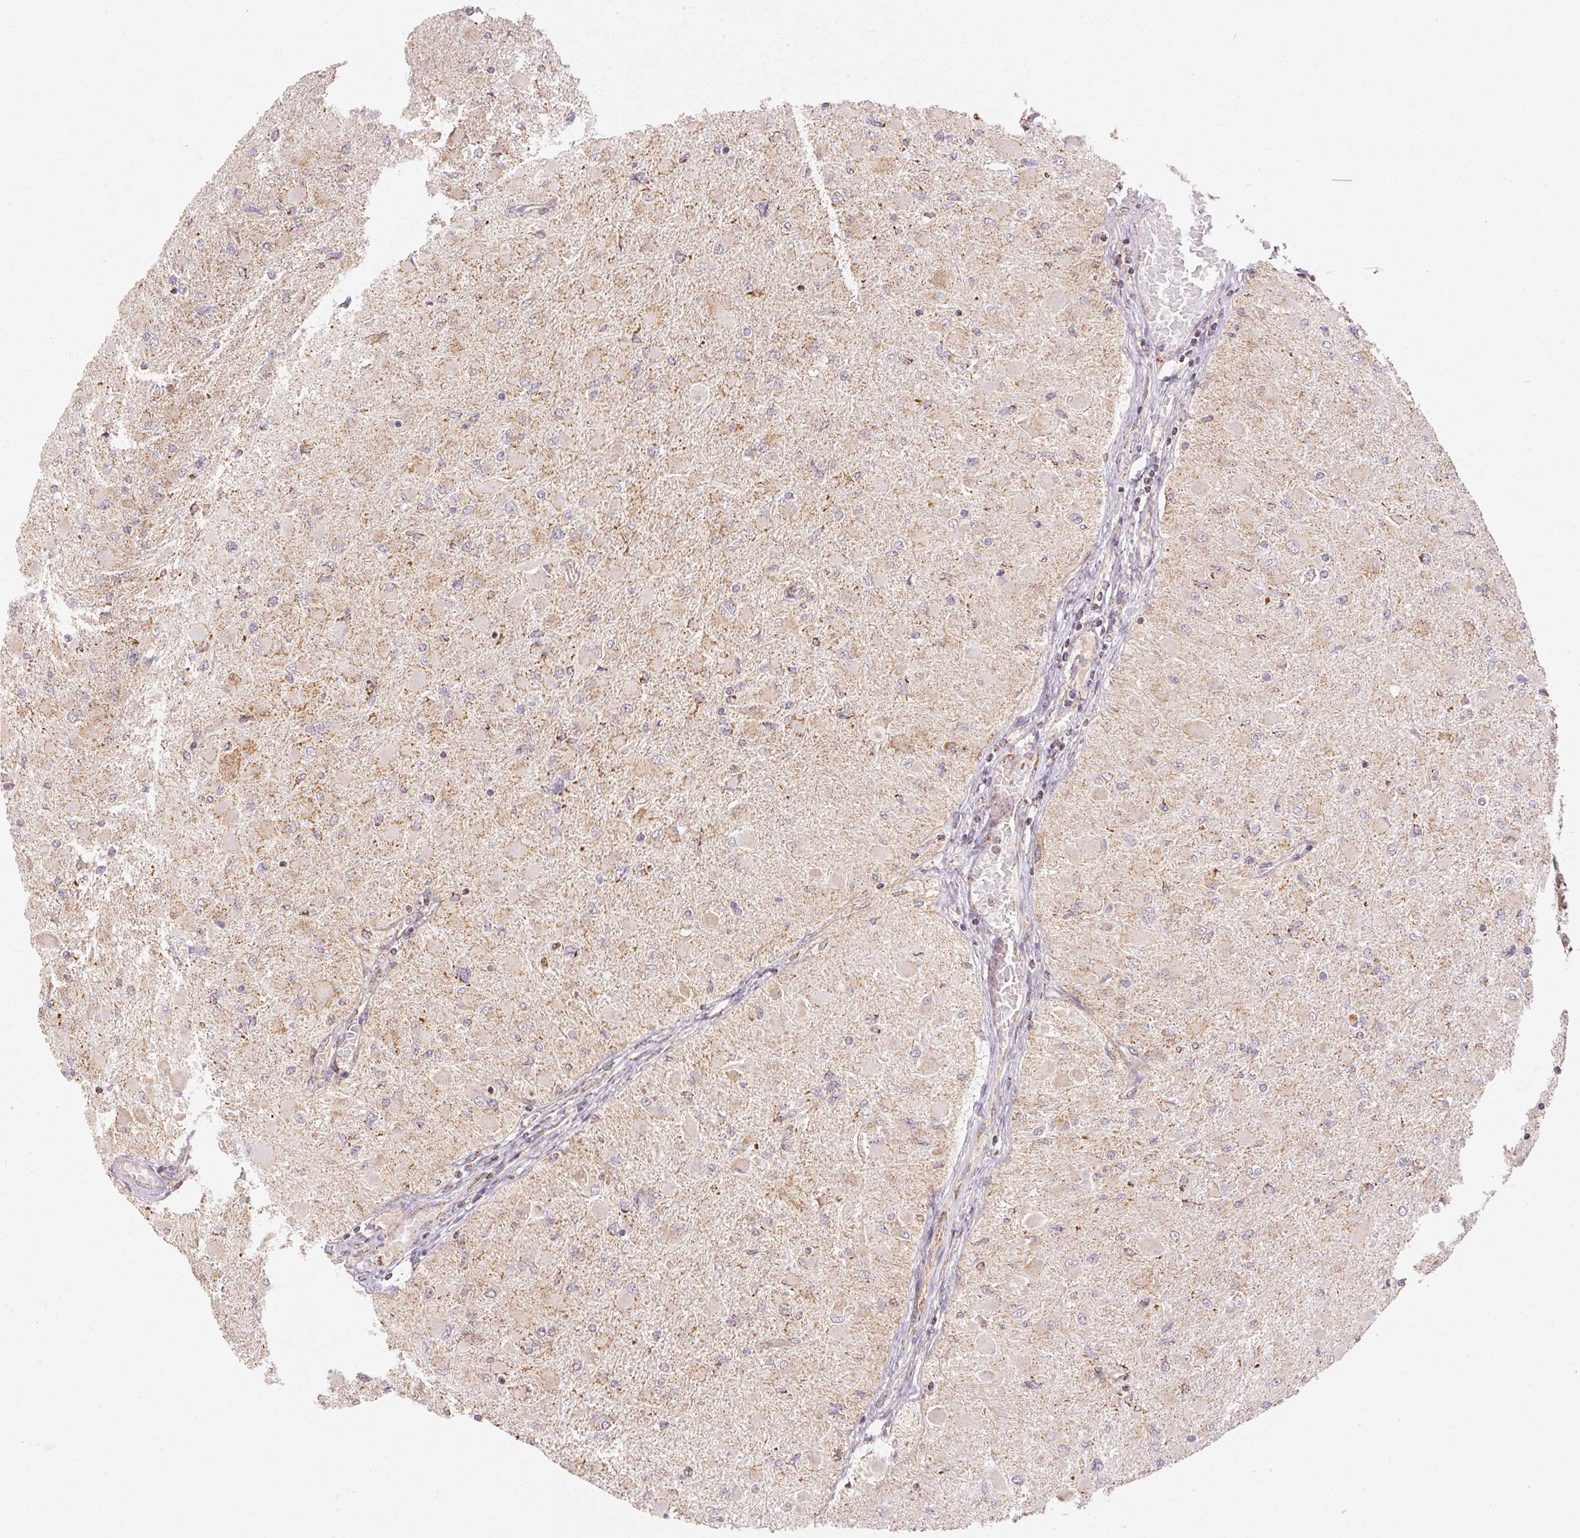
{"staining": {"intensity": "negative", "quantity": "none", "location": "none"}, "tissue": "glioma", "cell_type": "Tumor cells", "image_type": "cancer", "snomed": [{"axis": "morphology", "description": "Glioma, malignant, High grade"}, {"axis": "topography", "description": "Cerebral cortex"}], "caption": "Tumor cells show no significant protein expression in glioma.", "gene": "CLASP1", "patient": {"sex": "female", "age": 36}}